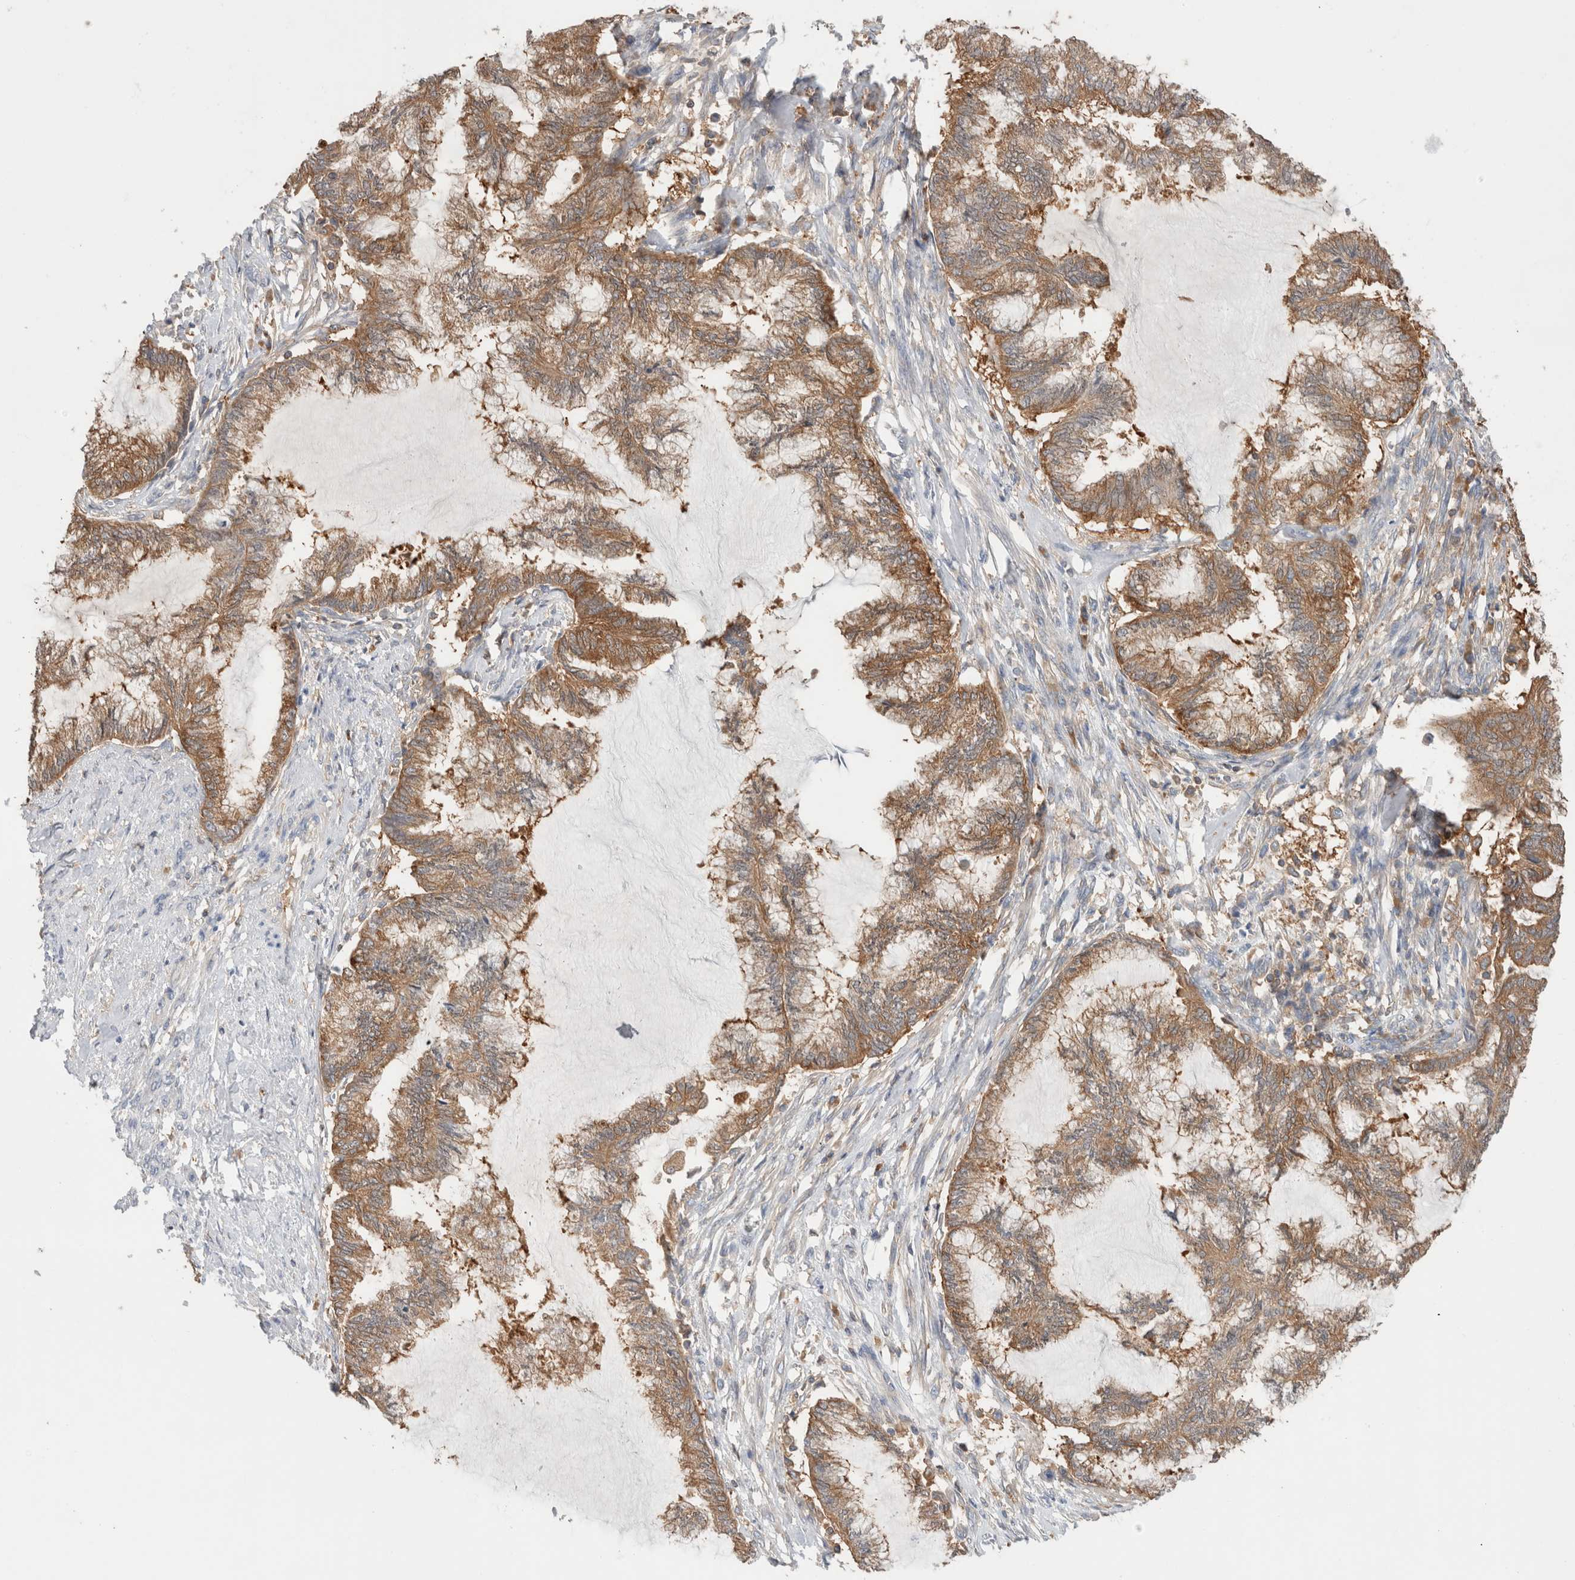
{"staining": {"intensity": "moderate", "quantity": ">75%", "location": "cytoplasmic/membranous"}, "tissue": "endometrial cancer", "cell_type": "Tumor cells", "image_type": "cancer", "snomed": [{"axis": "morphology", "description": "Adenocarcinoma, NOS"}, {"axis": "topography", "description": "Endometrium"}], "caption": "There is medium levels of moderate cytoplasmic/membranous staining in tumor cells of endometrial cancer (adenocarcinoma), as demonstrated by immunohistochemical staining (brown color).", "gene": "KLHL14", "patient": {"sex": "female", "age": 86}}